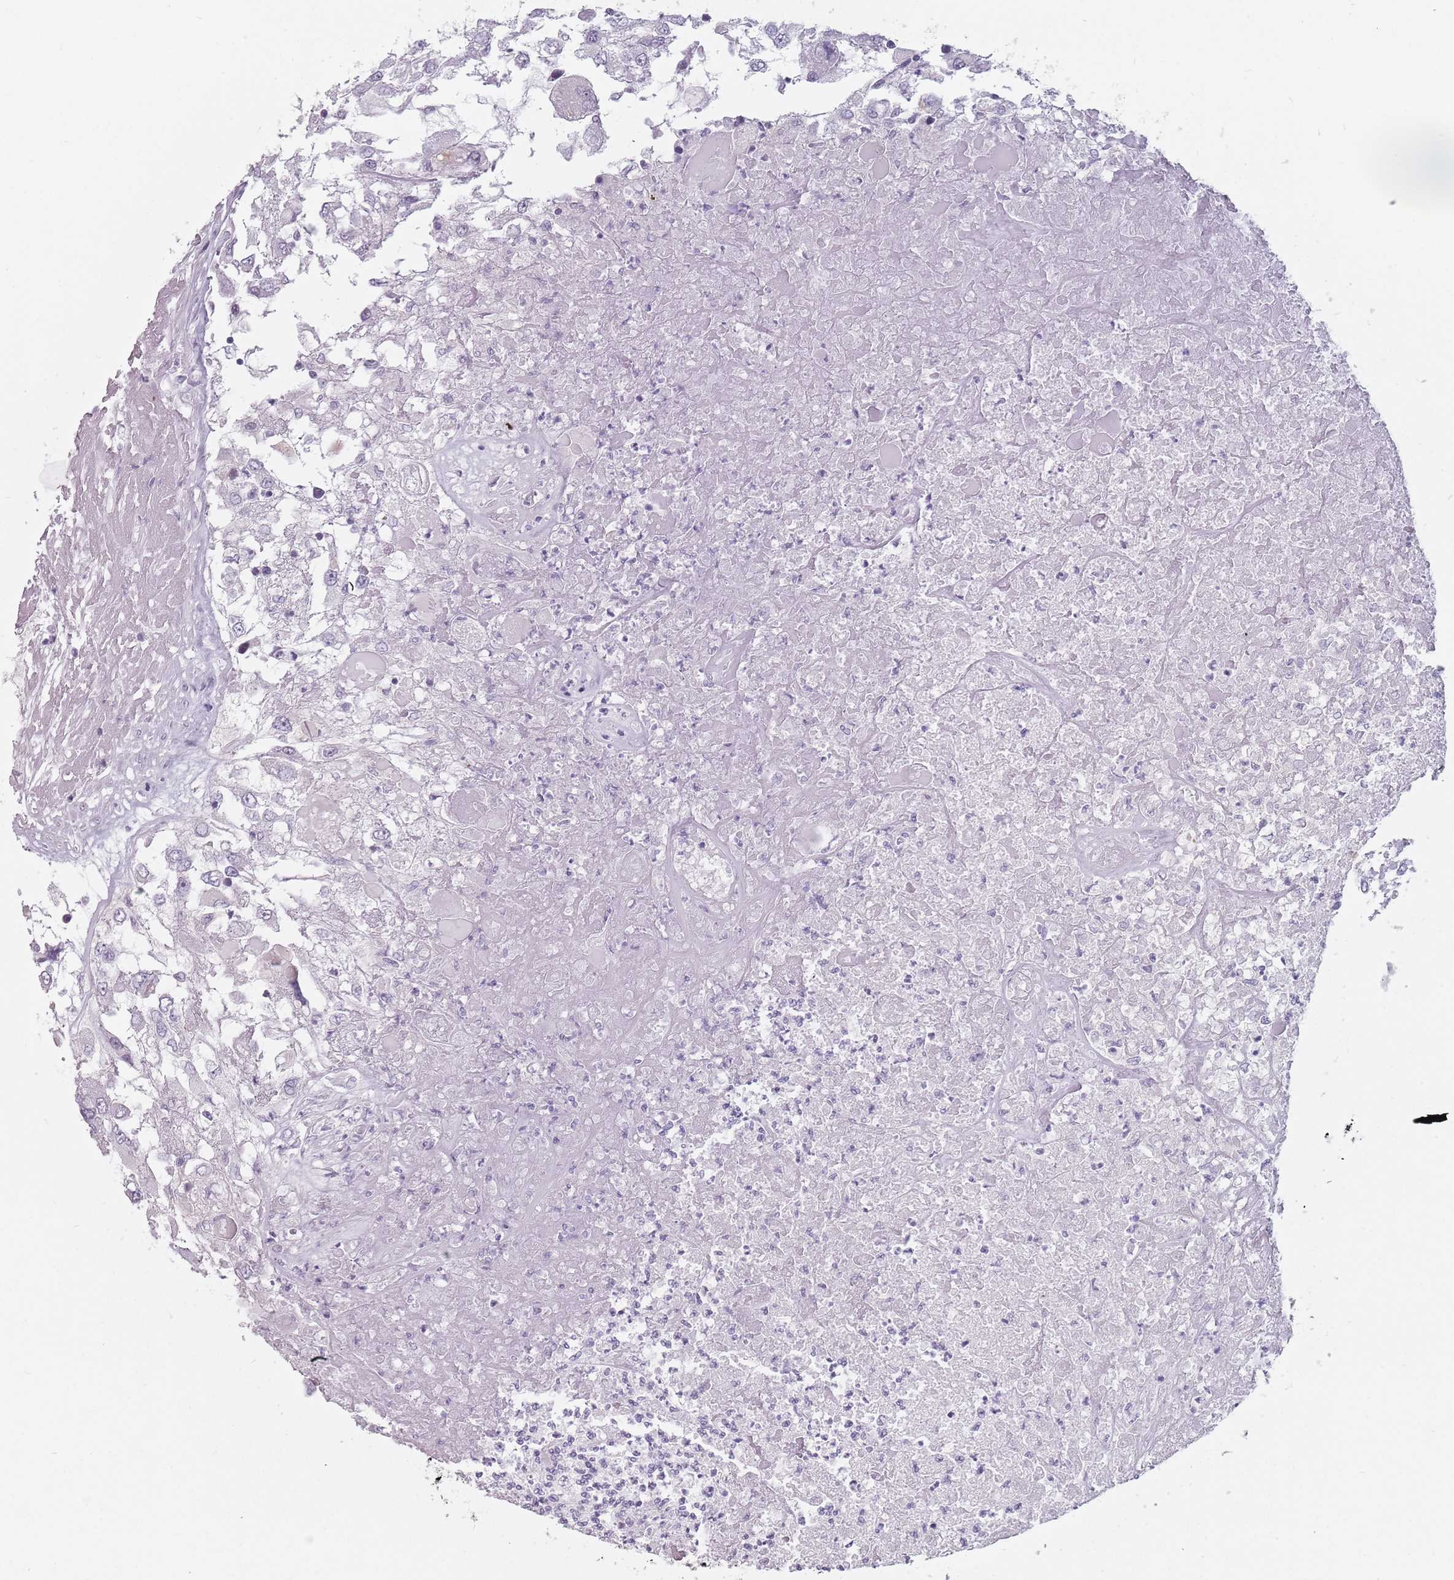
{"staining": {"intensity": "negative", "quantity": "none", "location": "none"}, "tissue": "renal cancer", "cell_type": "Tumor cells", "image_type": "cancer", "snomed": [{"axis": "morphology", "description": "Adenocarcinoma, NOS"}, {"axis": "topography", "description": "Kidney"}], "caption": "Immunohistochemical staining of human adenocarcinoma (renal) displays no significant positivity in tumor cells.", "gene": "CEP19", "patient": {"sex": "female", "age": 52}}